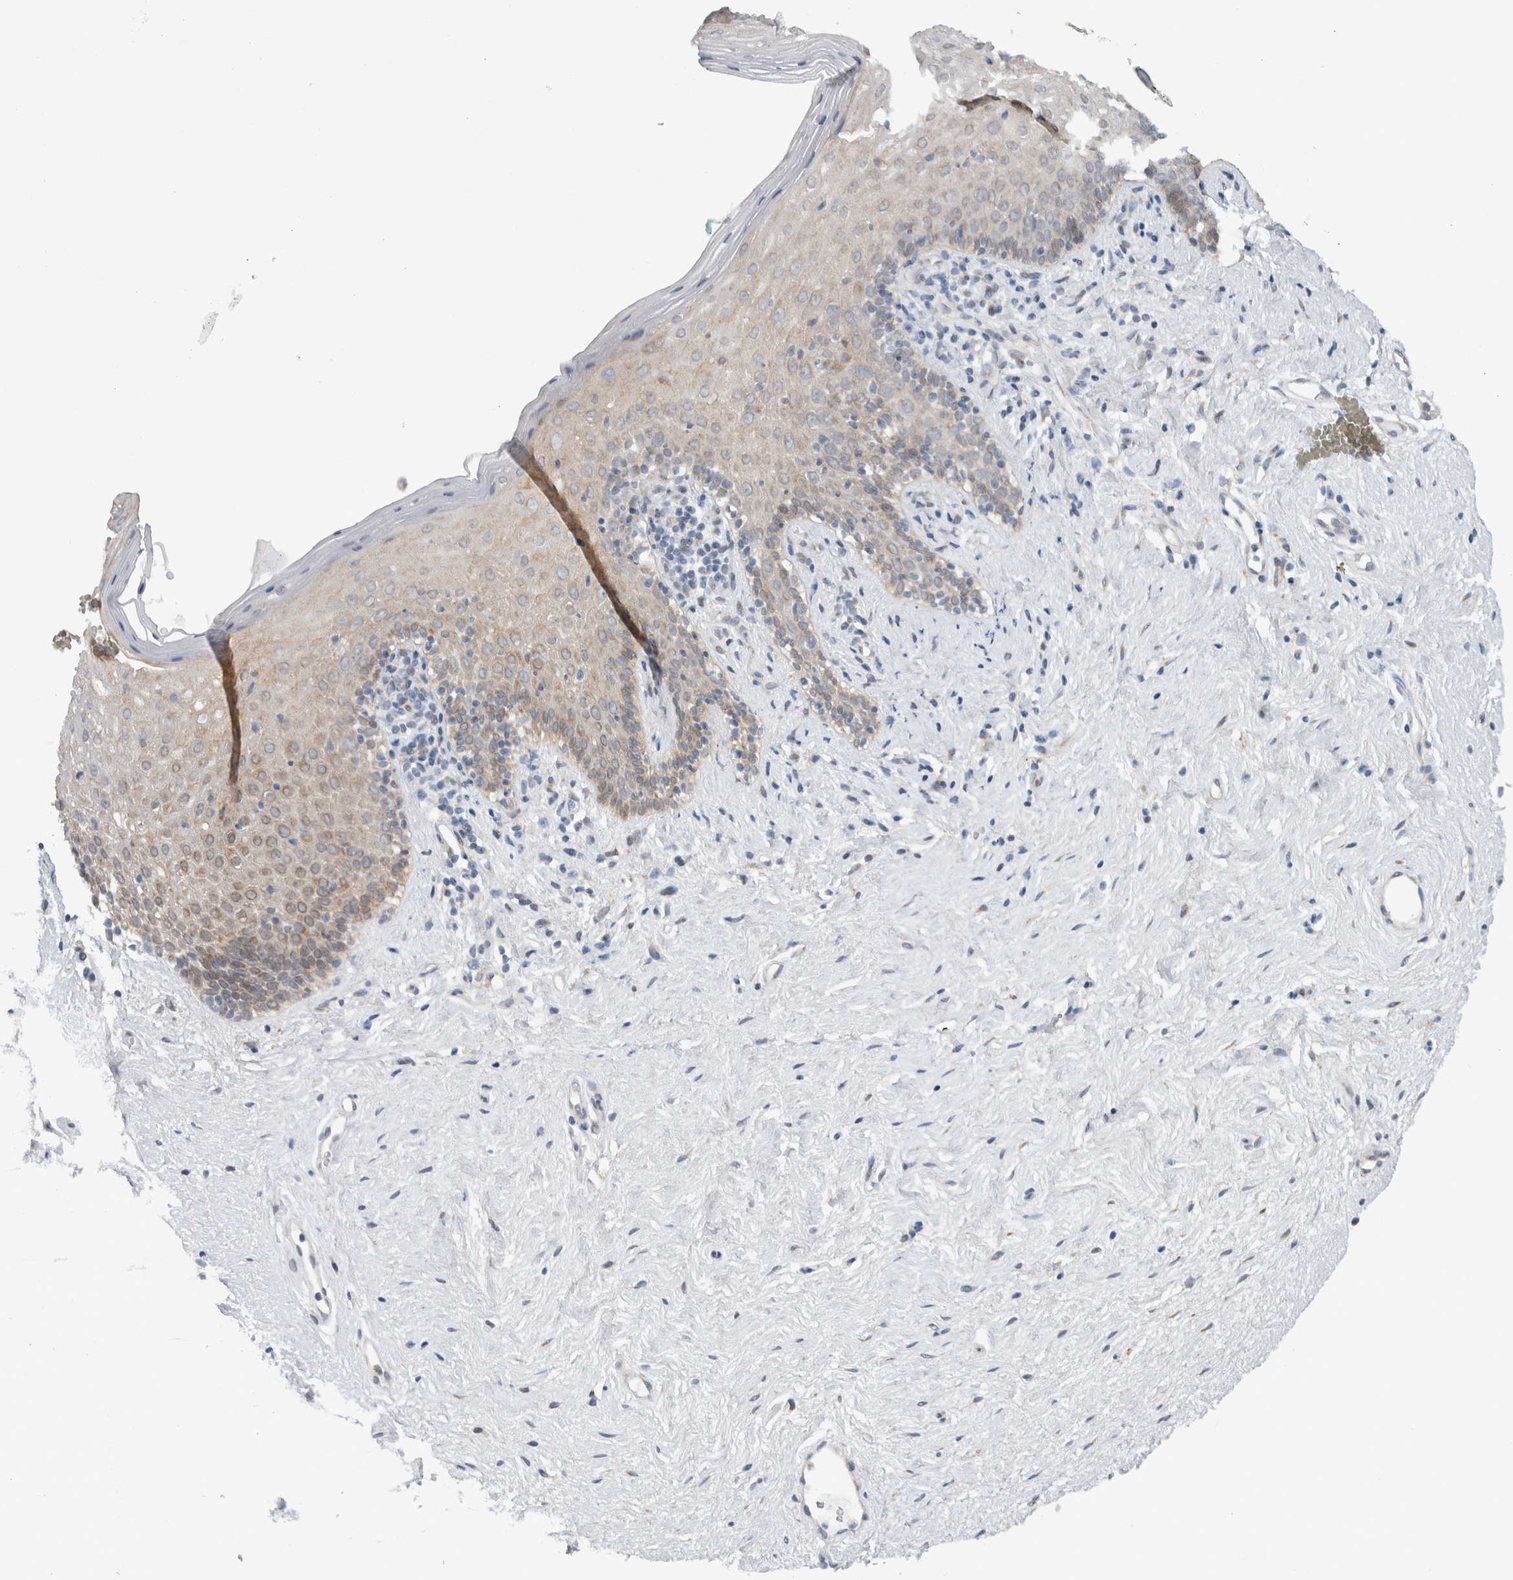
{"staining": {"intensity": "weak", "quantity": "<25%", "location": "cytoplasmic/membranous"}, "tissue": "vagina", "cell_type": "Squamous epithelial cells", "image_type": "normal", "snomed": [{"axis": "morphology", "description": "Normal tissue, NOS"}, {"axis": "topography", "description": "Vagina"}], "caption": "This micrograph is of benign vagina stained with immunohistochemistry to label a protein in brown with the nuclei are counter-stained blue. There is no expression in squamous epithelial cells.", "gene": "RERE", "patient": {"sex": "female", "age": 44}}